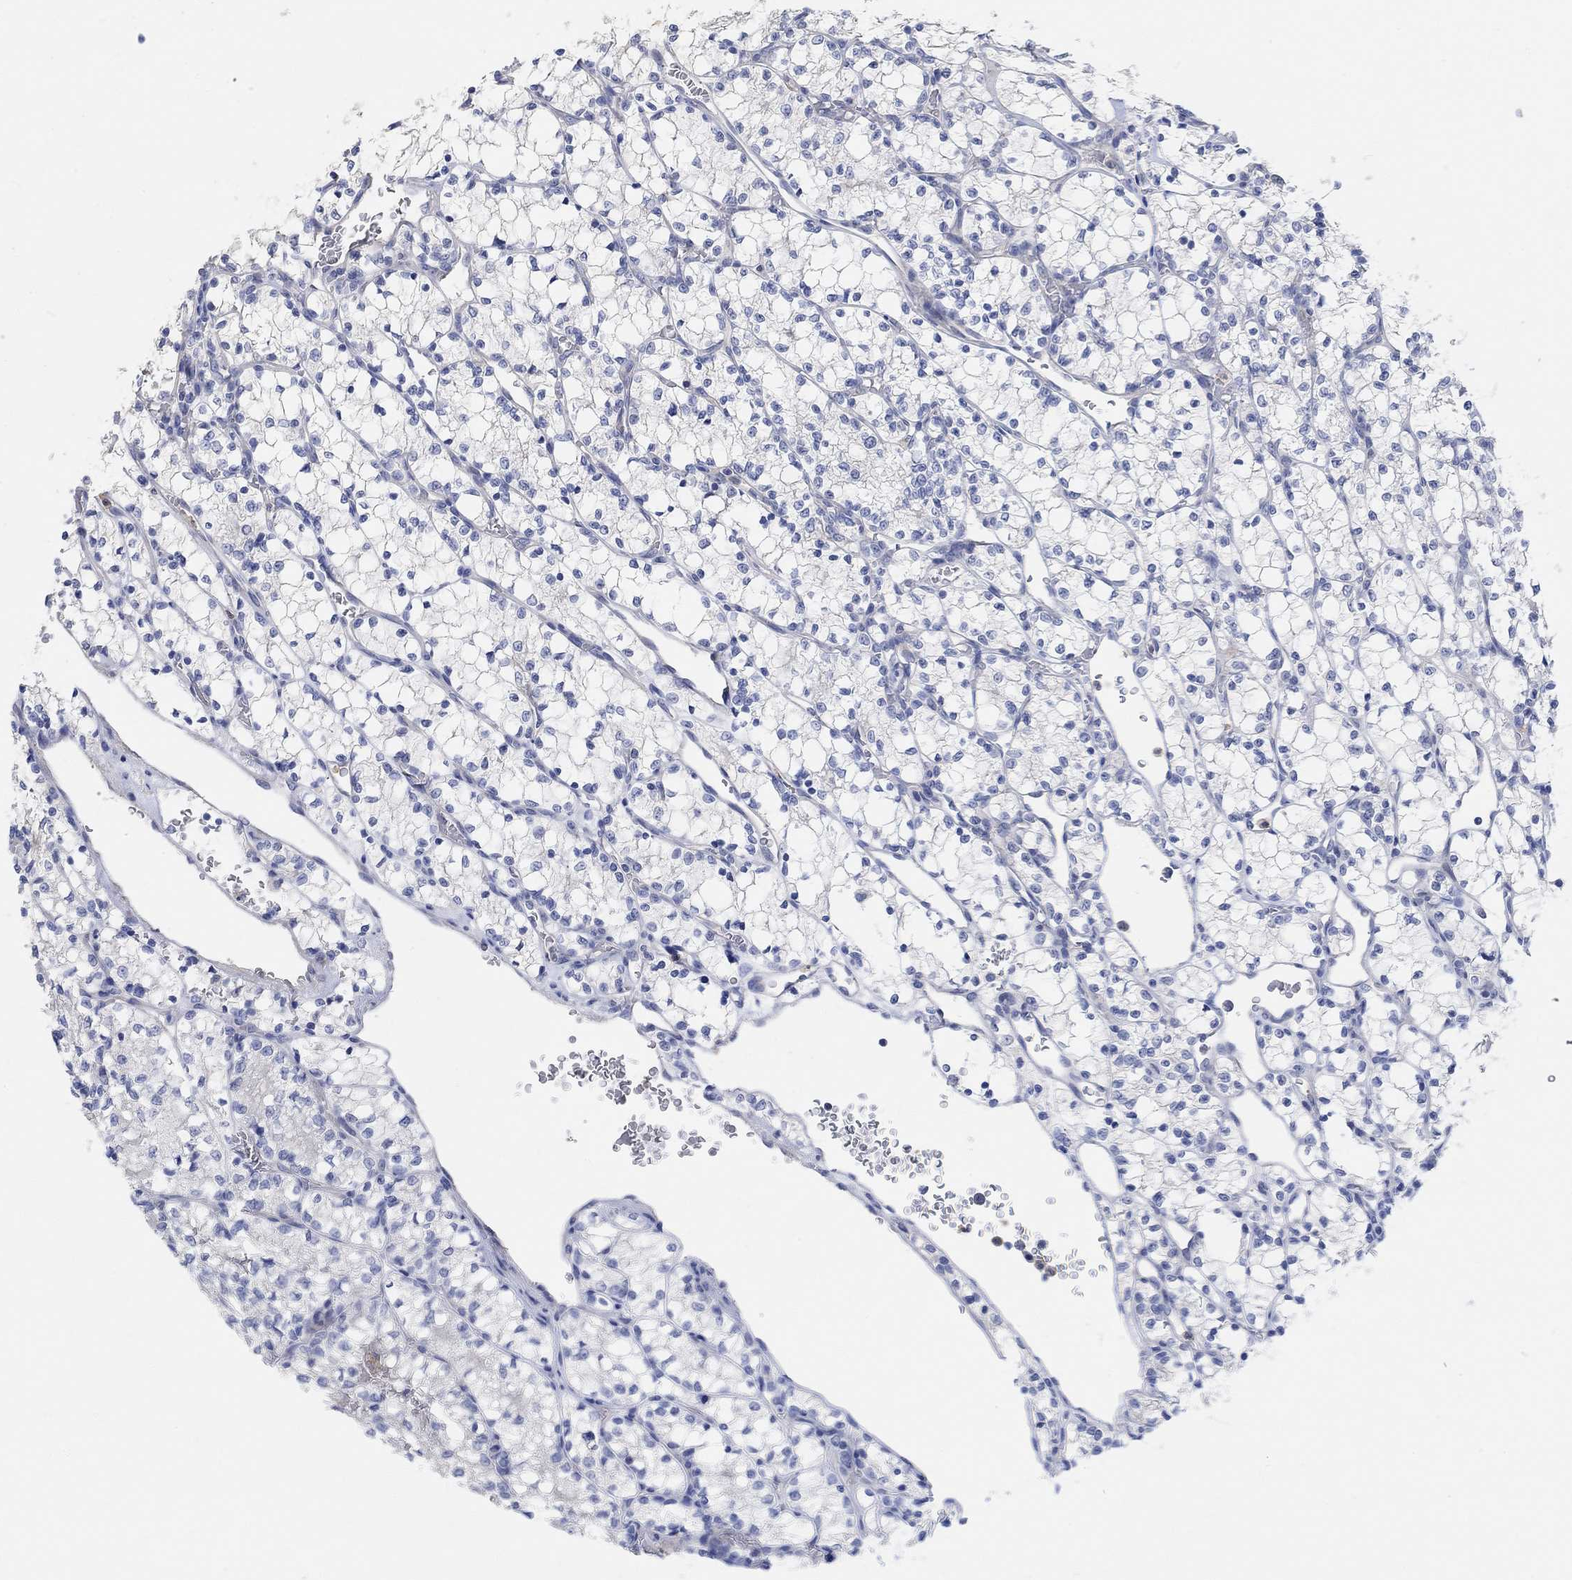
{"staining": {"intensity": "negative", "quantity": "none", "location": "none"}, "tissue": "renal cancer", "cell_type": "Tumor cells", "image_type": "cancer", "snomed": [{"axis": "morphology", "description": "Adenocarcinoma, NOS"}, {"axis": "topography", "description": "Kidney"}], "caption": "Immunohistochemistry (IHC) micrograph of human renal cancer stained for a protein (brown), which shows no positivity in tumor cells. (Immunohistochemistry (IHC), brightfield microscopy, high magnification).", "gene": "NLRP14", "patient": {"sex": "female", "age": 69}}